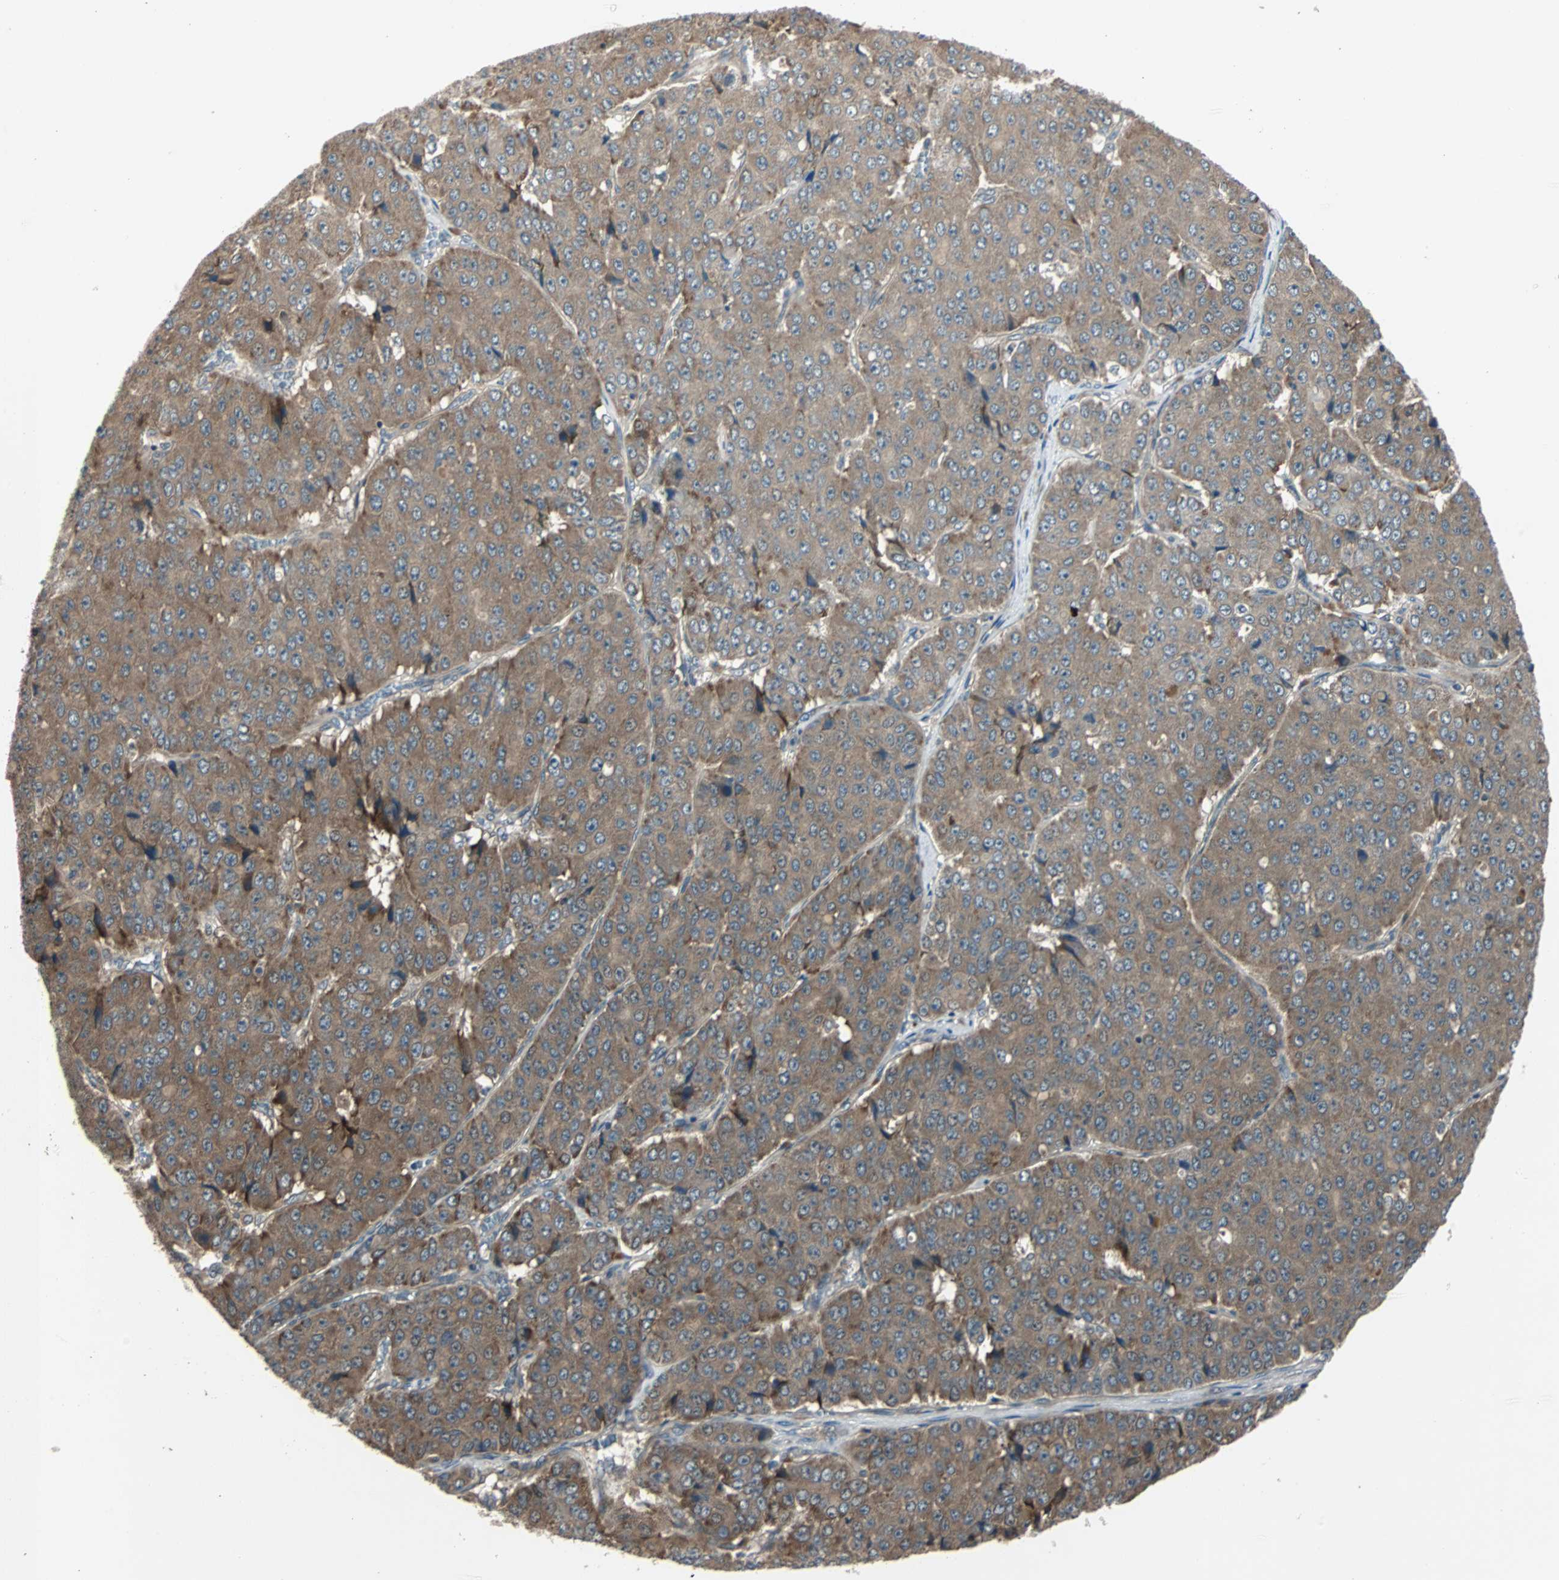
{"staining": {"intensity": "moderate", "quantity": ">75%", "location": "cytoplasmic/membranous"}, "tissue": "pancreatic cancer", "cell_type": "Tumor cells", "image_type": "cancer", "snomed": [{"axis": "morphology", "description": "Adenocarcinoma, NOS"}, {"axis": "topography", "description": "Pancreas"}], "caption": "Protein staining of pancreatic adenocarcinoma tissue displays moderate cytoplasmic/membranous expression in approximately >75% of tumor cells.", "gene": "ARF1", "patient": {"sex": "male", "age": 50}}